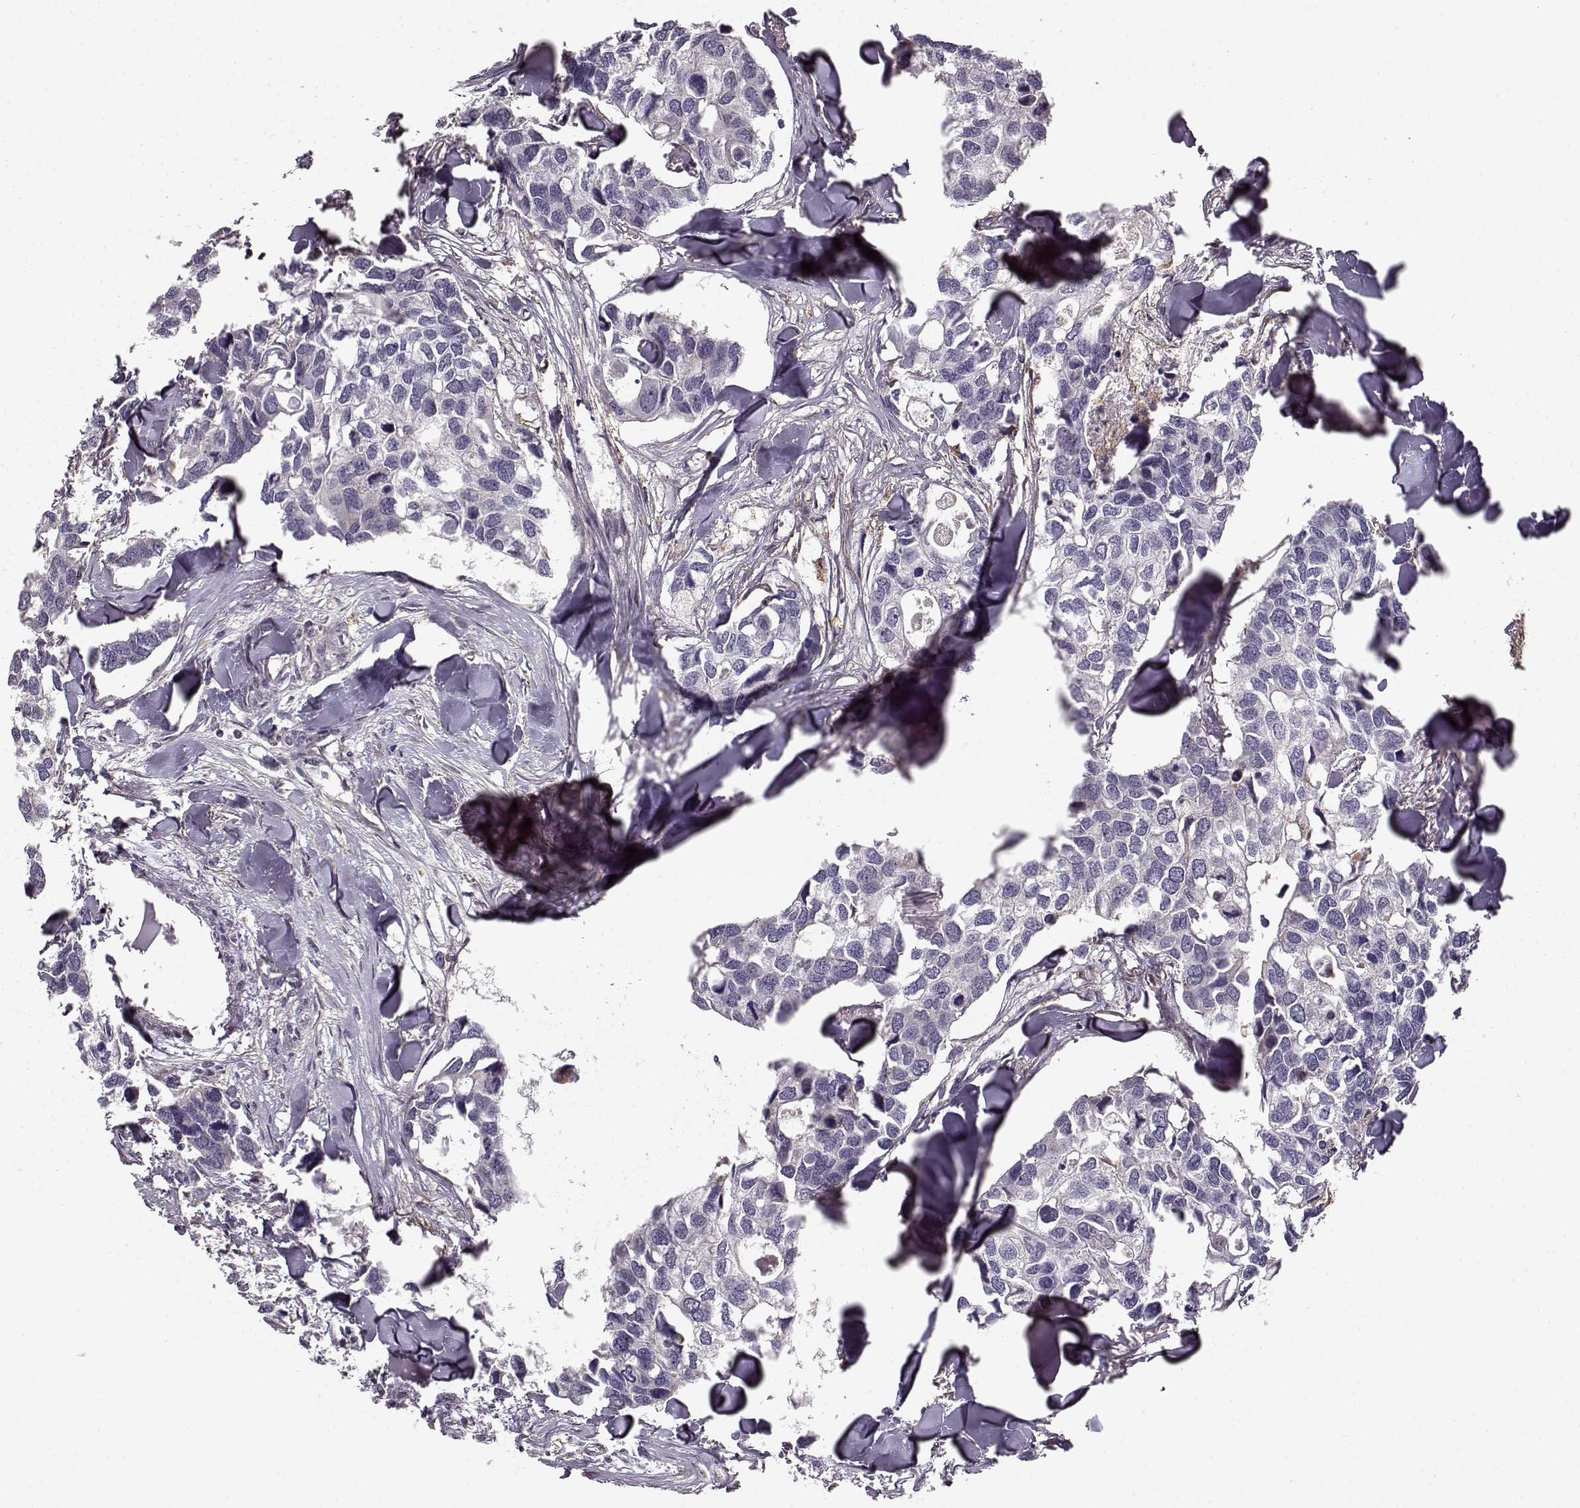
{"staining": {"intensity": "negative", "quantity": "none", "location": "none"}, "tissue": "breast cancer", "cell_type": "Tumor cells", "image_type": "cancer", "snomed": [{"axis": "morphology", "description": "Duct carcinoma"}, {"axis": "topography", "description": "Breast"}], "caption": "Breast cancer (intraductal carcinoma) stained for a protein using immunohistochemistry (IHC) shows no expression tumor cells.", "gene": "MFSD1", "patient": {"sex": "female", "age": 83}}